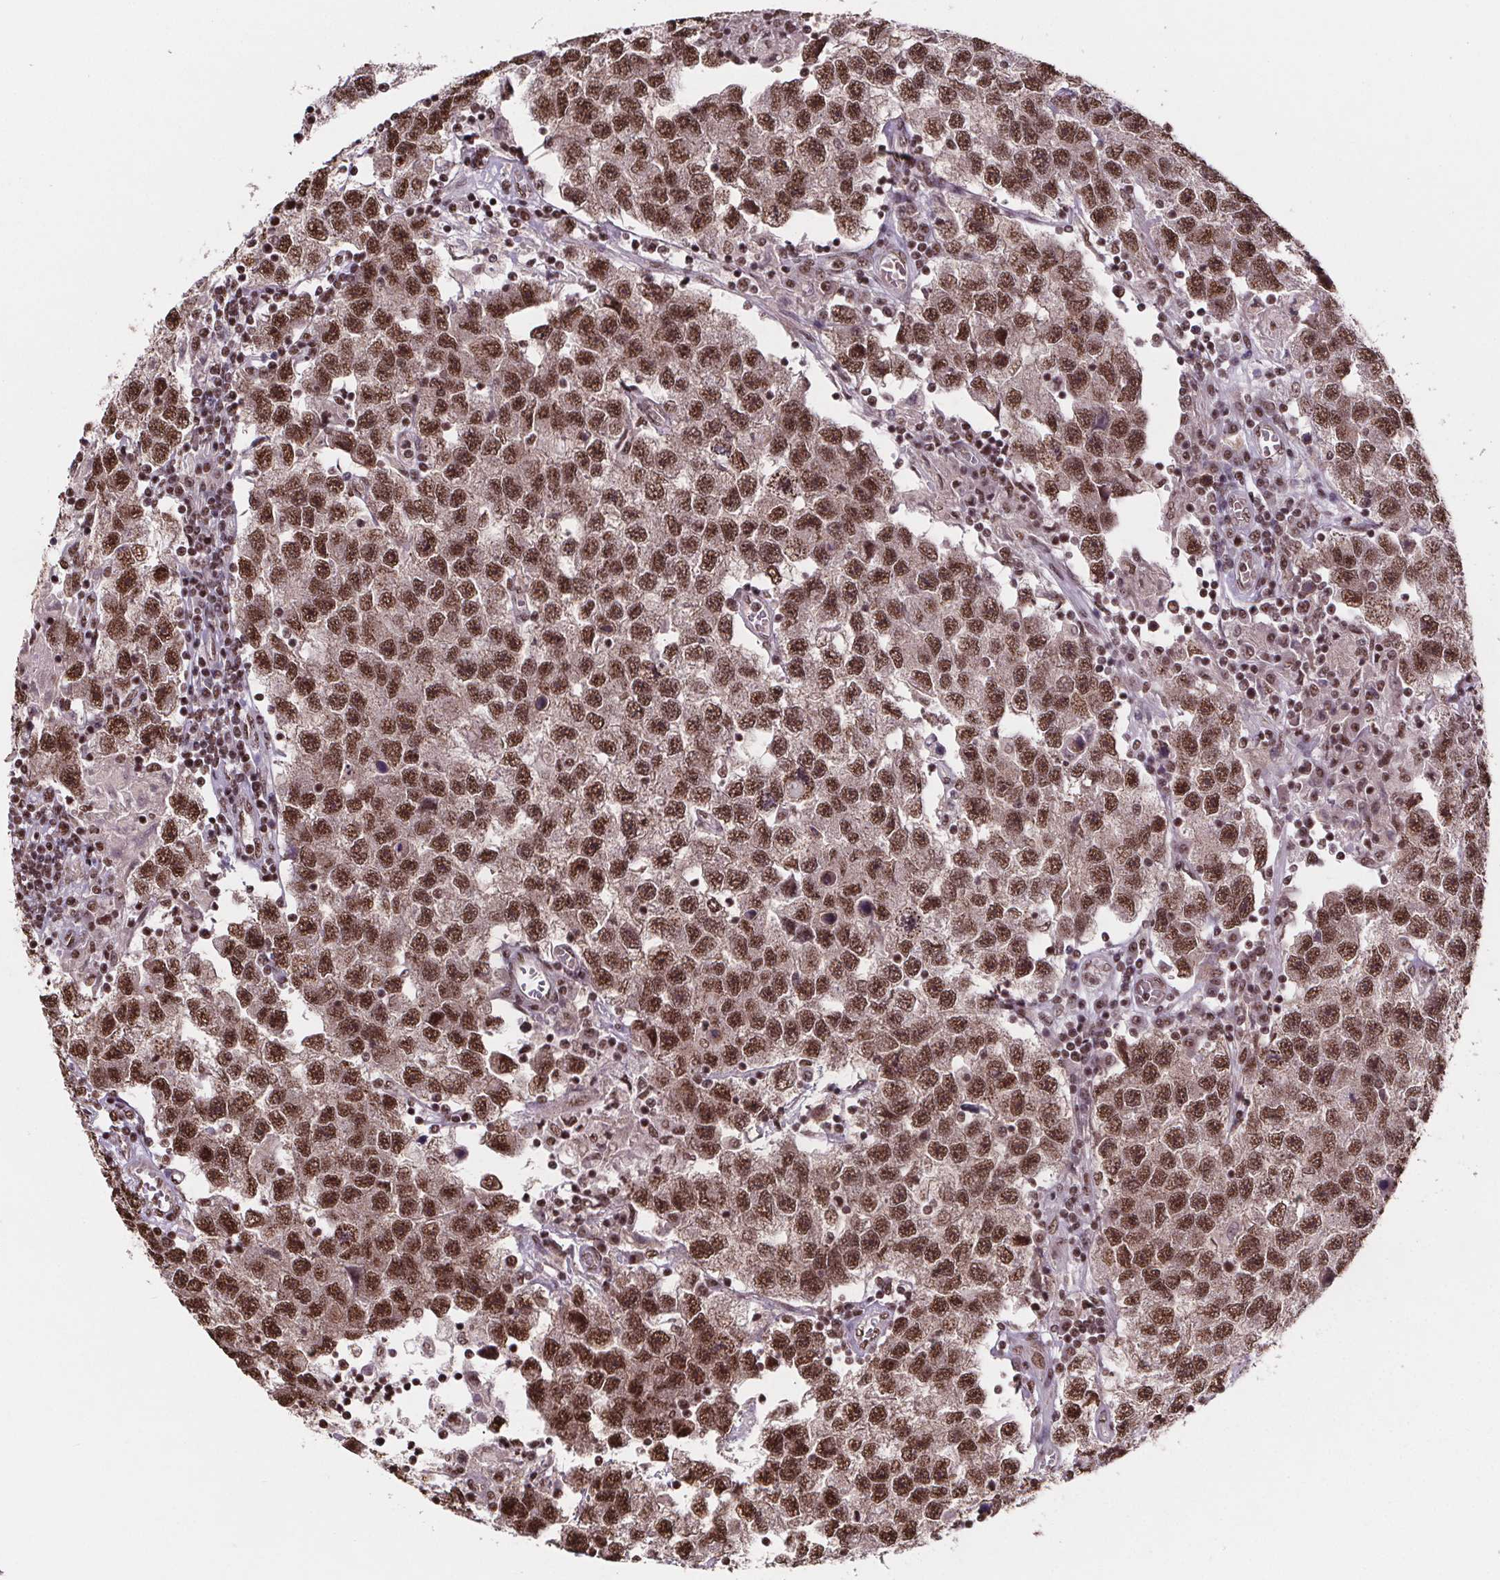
{"staining": {"intensity": "moderate", "quantity": ">75%", "location": "nuclear"}, "tissue": "testis cancer", "cell_type": "Tumor cells", "image_type": "cancer", "snomed": [{"axis": "morphology", "description": "Seminoma, NOS"}, {"axis": "topography", "description": "Testis"}], "caption": "Protein expression analysis of human testis cancer (seminoma) reveals moderate nuclear positivity in approximately >75% of tumor cells.", "gene": "JARID2", "patient": {"sex": "male", "age": 26}}